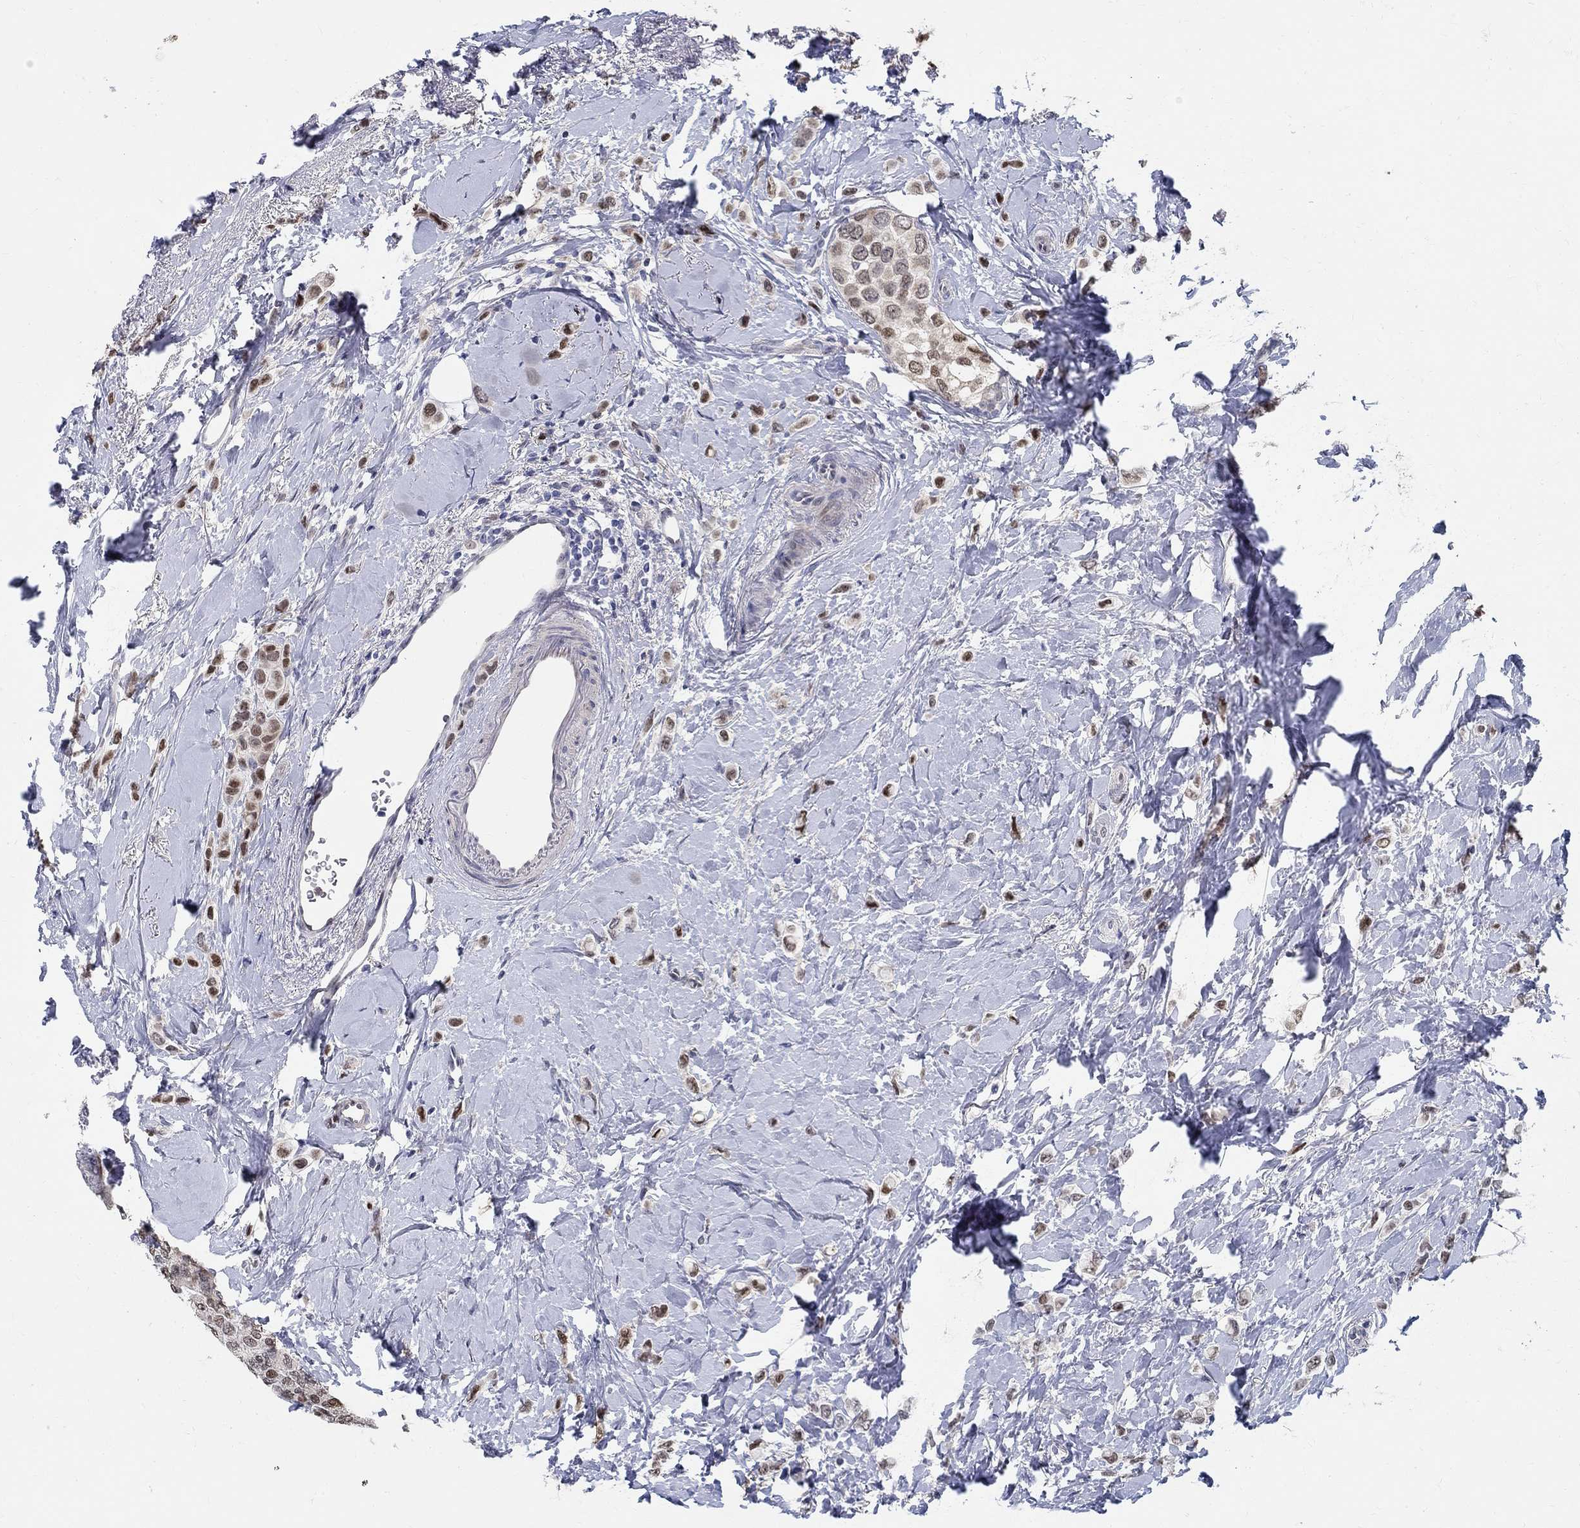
{"staining": {"intensity": "moderate", "quantity": "25%-75%", "location": "nuclear"}, "tissue": "breast cancer", "cell_type": "Tumor cells", "image_type": "cancer", "snomed": [{"axis": "morphology", "description": "Lobular carcinoma"}, {"axis": "topography", "description": "Breast"}], "caption": "Breast lobular carcinoma tissue displays moderate nuclear expression in approximately 25%-75% of tumor cells, visualized by immunohistochemistry.", "gene": "C16orf46", "patient": {"sex": "female", "age": 66}}